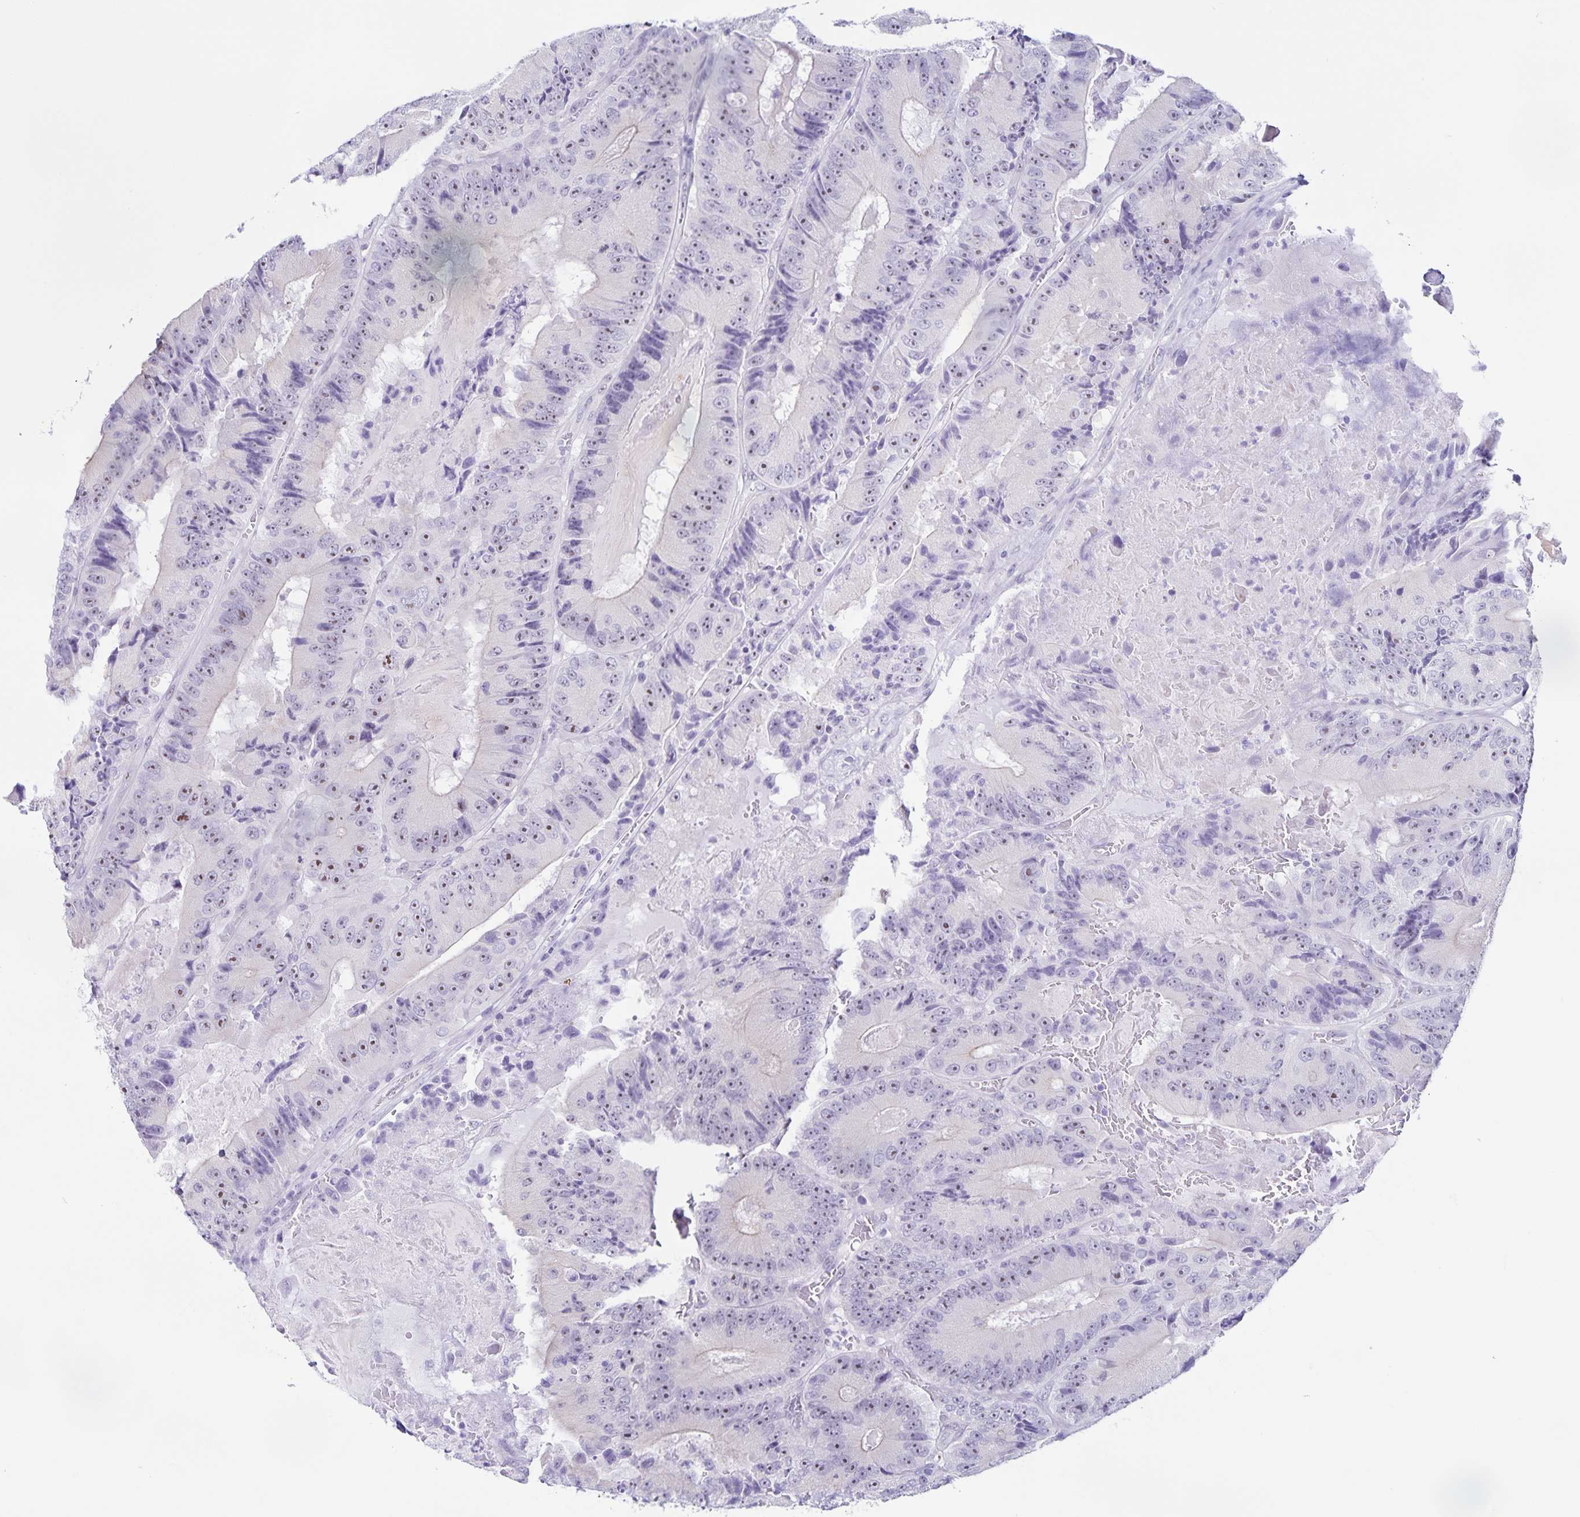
{"staining": {"intensity": "moderate", "quantity": ">75%", "location": "nuclear"}, "tissue": "colorectal cancer", "cell_type": "Tumor cells", "image_type": "cancer", "snomed": [{"axis": "morphology", "description": "Adenocarcinoma, NOS"}, {"axis": "topography", "description": "Colon"}], "caption": "A photomicrograph of adenocarcinoma (colorectal) stained for a protein shows moderate nuclear brown staining in tumor cells. Immunohistochemistry stains the protein of interest in brown and the nuclei are stained blue.", "gene": "FAM170A", "patient": {"sex": "female", "age": 86}}